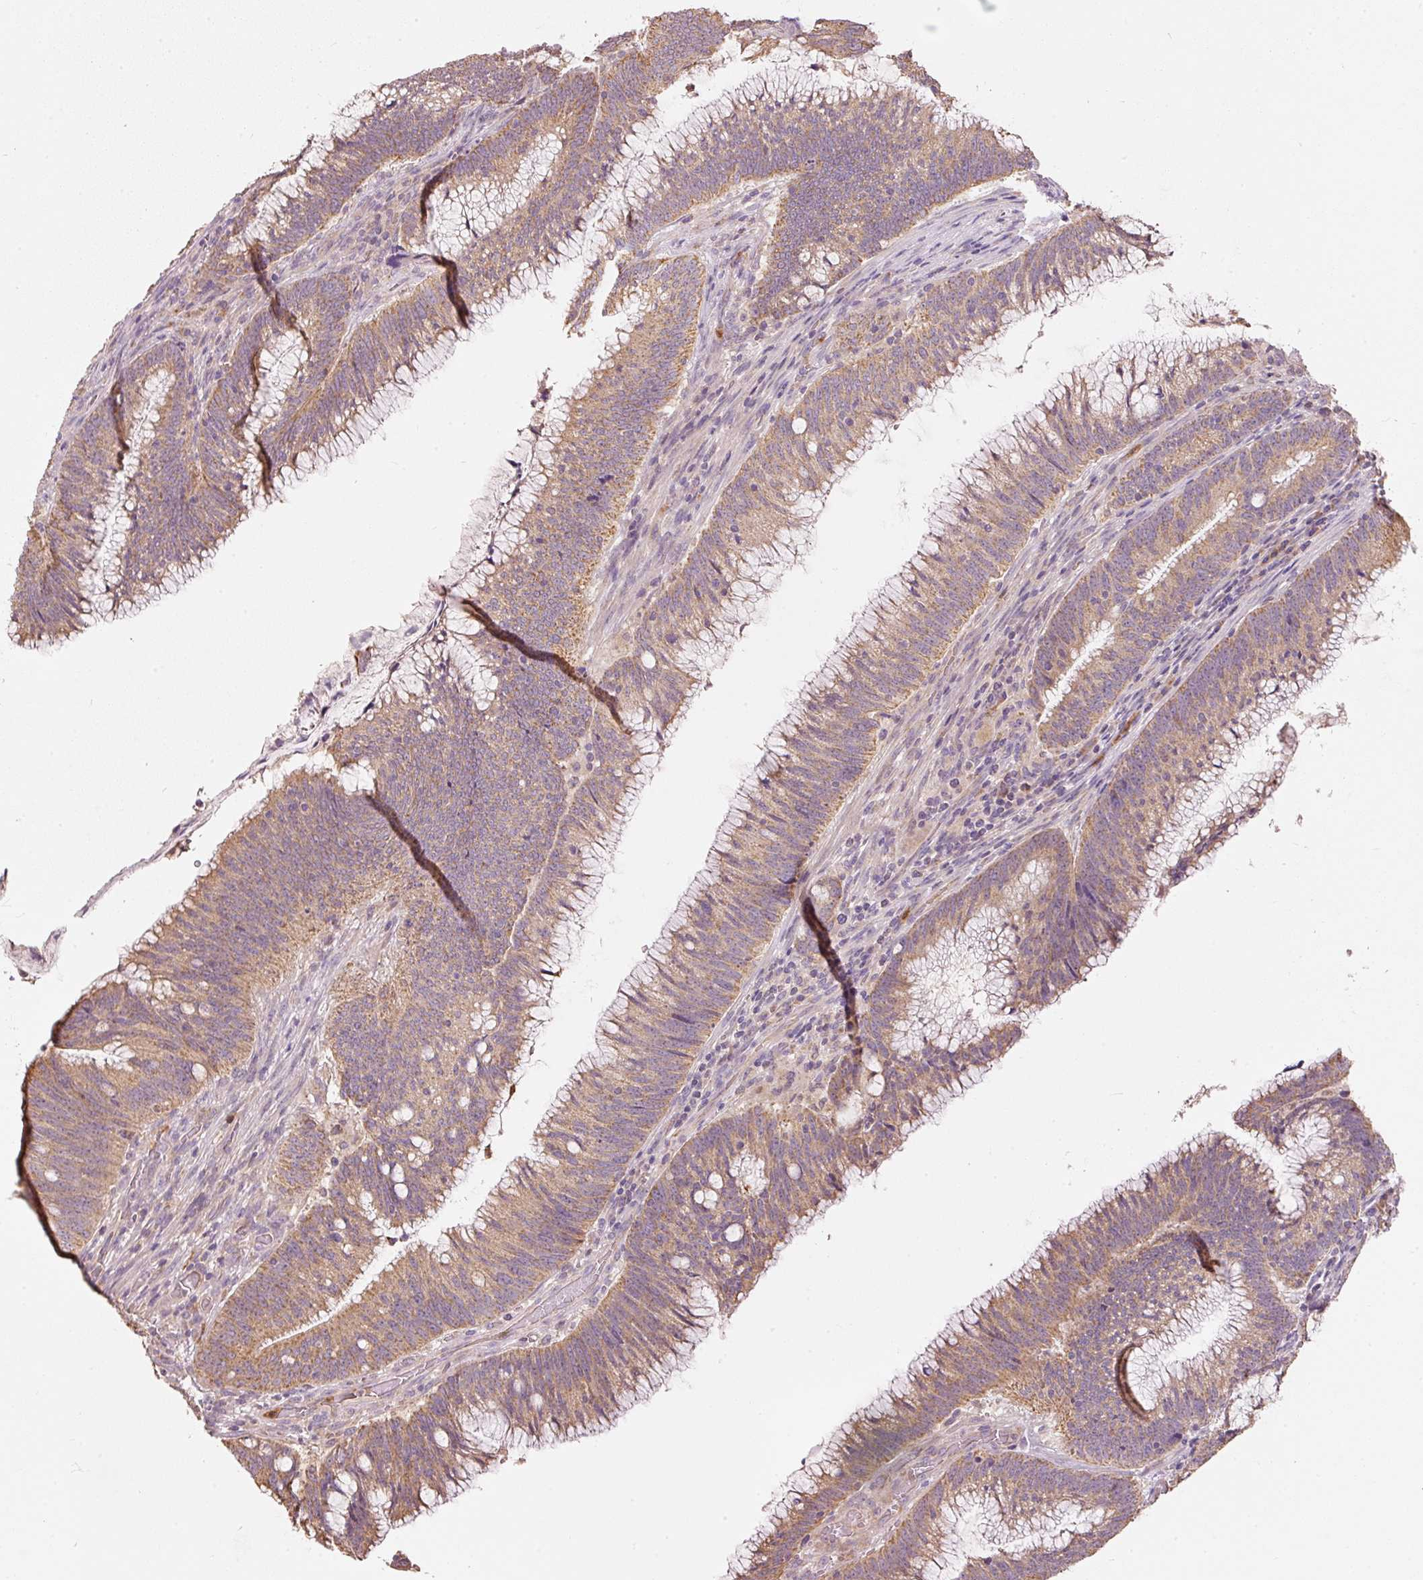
{"staining": {"intensity": "moderate", "quantity": ">75%", "location": "cytoplasmic/membranous"}, "tissue": "colorectal cancer", "cell_type": "Tumor cells", "image_type": "cancer", "snomed": [{"axis": "morphology", "description": "Adenocarcinoma, NOS"}, {"axis": "topography", "description": "Rectum"}], "caption": "IHC of human adenocarcinoma (colorectal) shows medium levels of moderate cytoplasmic/membranous positivity in approximately >75% of tumor cells.", "gene": "PSENEN", "patient": {"sex": "female", "age": 77}}